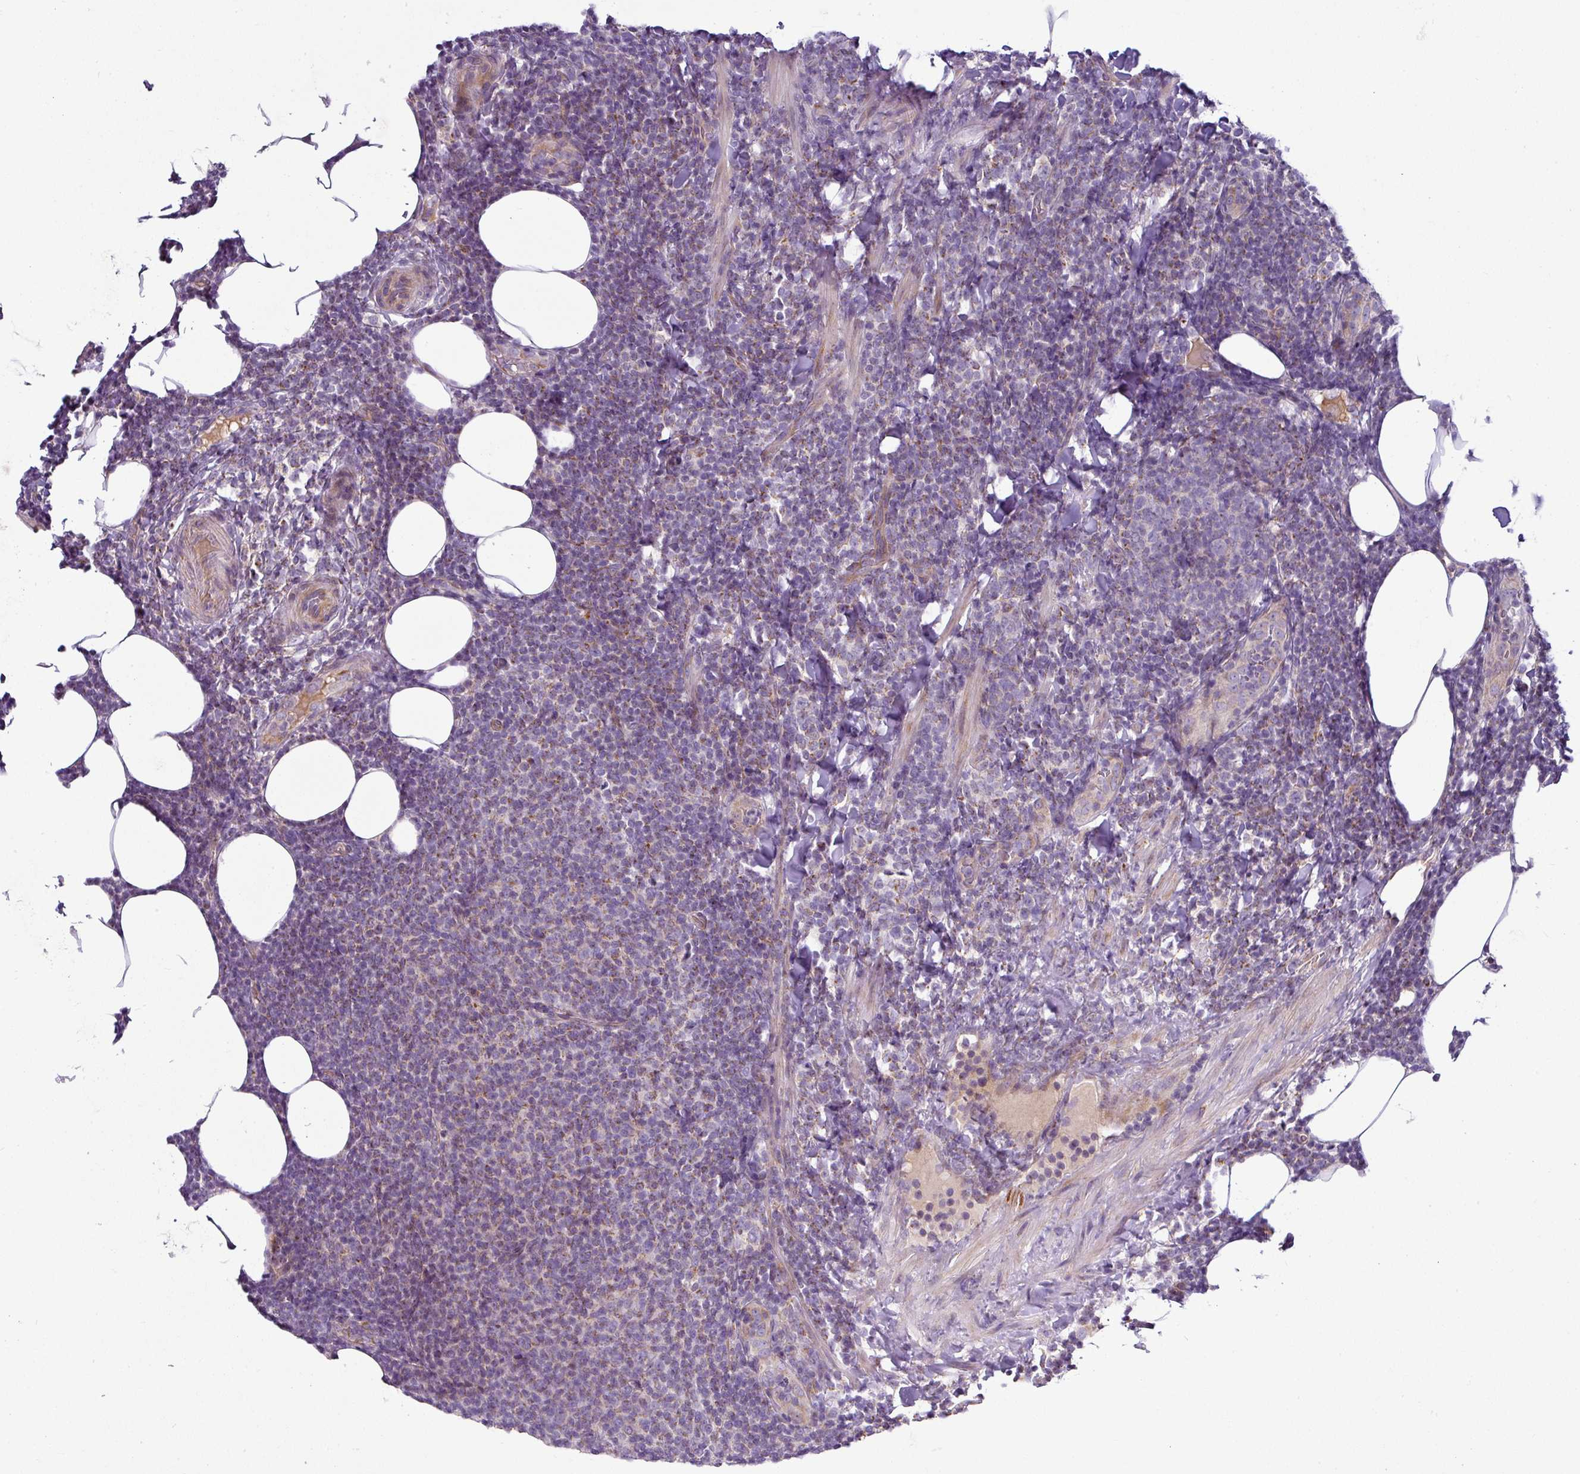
{"staining": {"intensity": "weak", "quantity": "25%-75%", "location": "cytoplasmic/membranous"}, "tissue": "lymphoma", "cell_type": "Tumor cells", "image_type": "cancer", "snomed": [{"axis": "morphology", "description": "Malignant lymphoma, non-Hodgkin's type, Low grade"}, {"axis": "topography", "description": "Lymph node"}], "caption": "Protein analysis of low-grade malignant lymphoma, non-Hodgkin's type tissue displays weak cytoplasmic/membranous staining in approximately 25%-75% of tumor cells.", "gene": "GAN", "patient": {"sex": "male", "age": 66}}